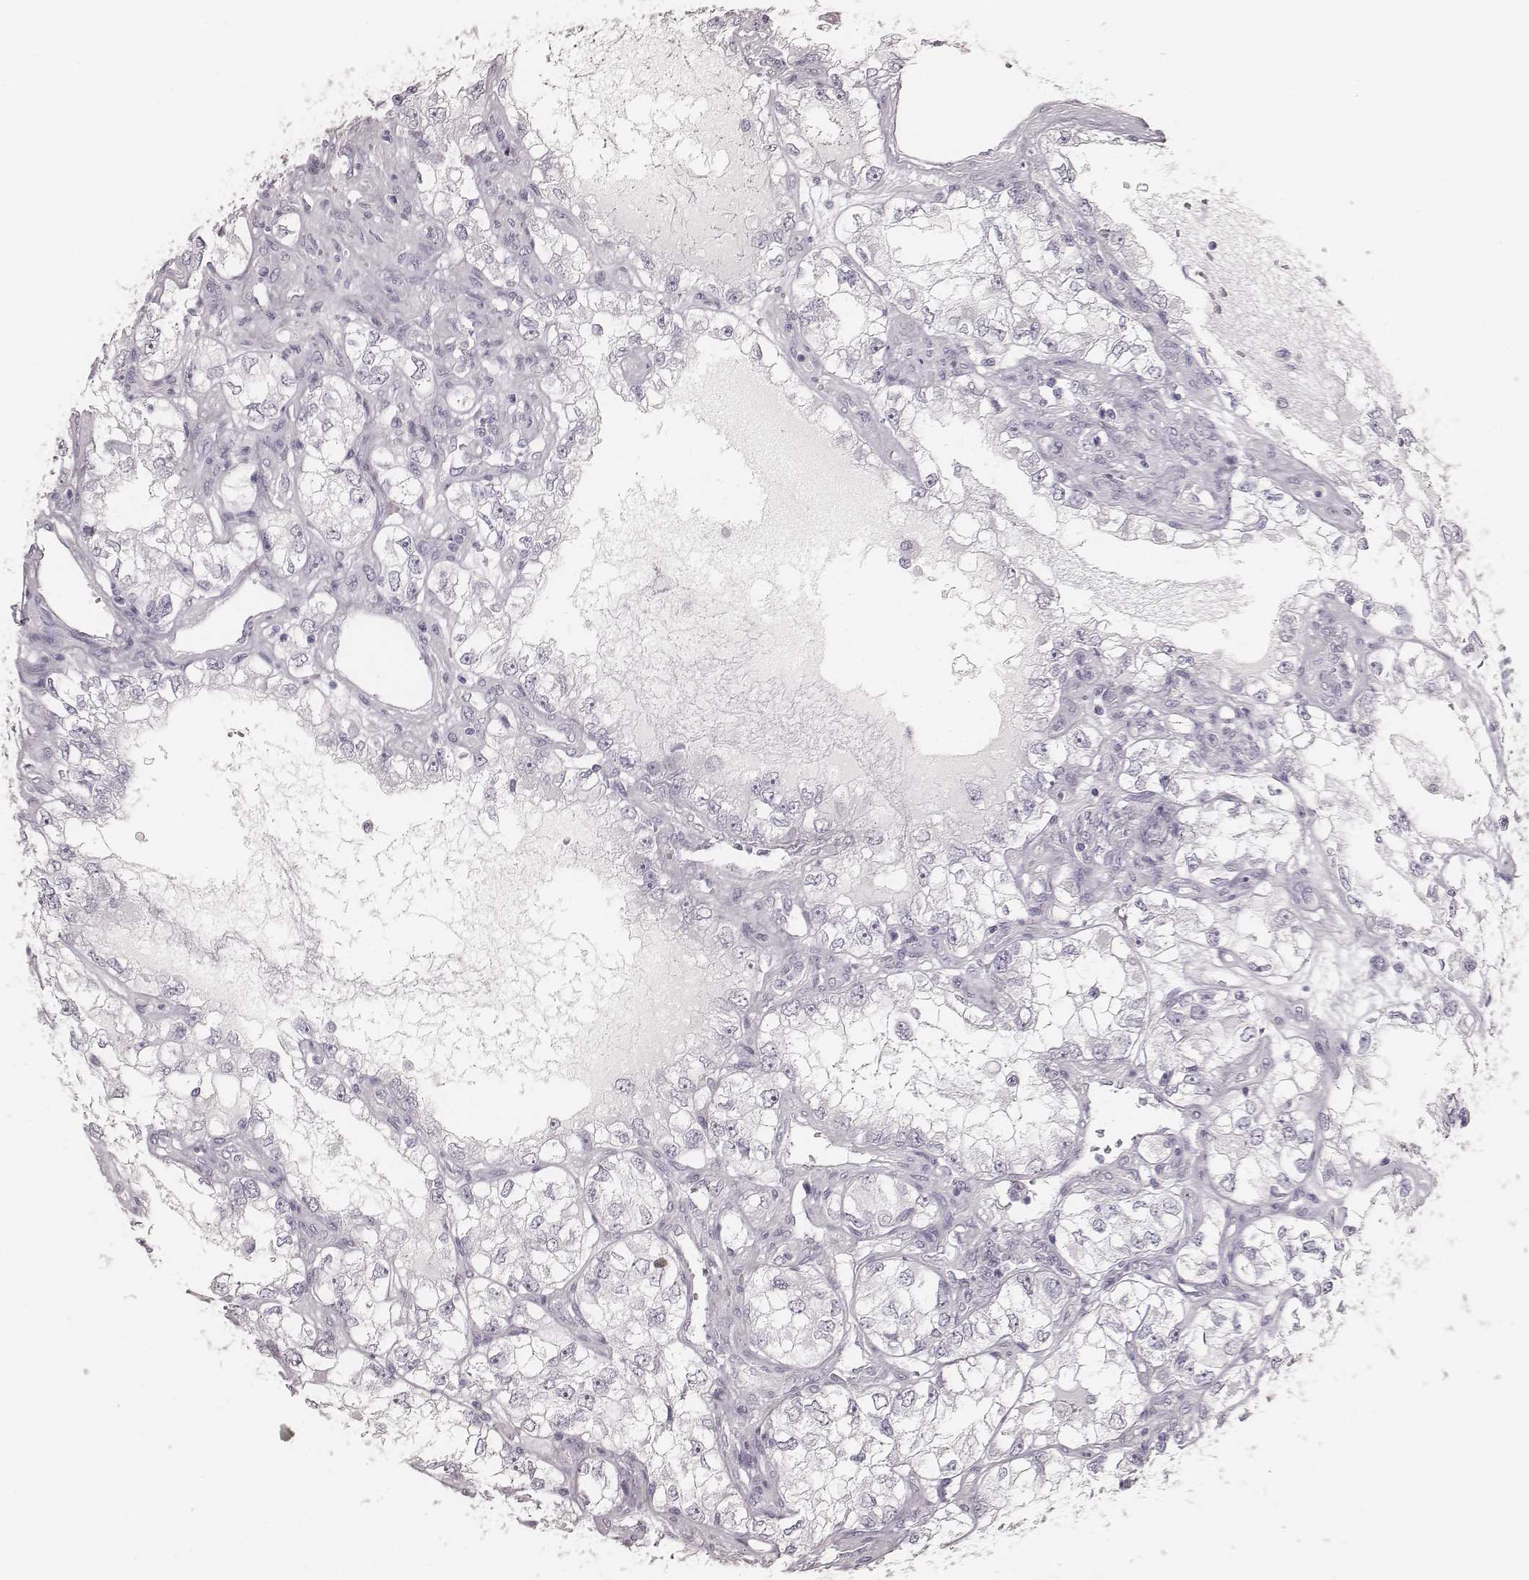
{"staining": {"intensity": "negative", "quantity": "none", "location": "none"}, "tissue": "renal cancer", "cell_type": "Tumor cells", "image_type": "cancer", "snomed": [{"axis": "morphology", "description": "Adenocarcinoma, NOS"}, {"axis": "topography", "description": "Kidney"}], "caption": "DAB immunohistochemical staining of human renal cancer exhibits no significant expression in tumor cells.", "gene": "KRT34", "patient": {"sex": "female", "age": 59}}